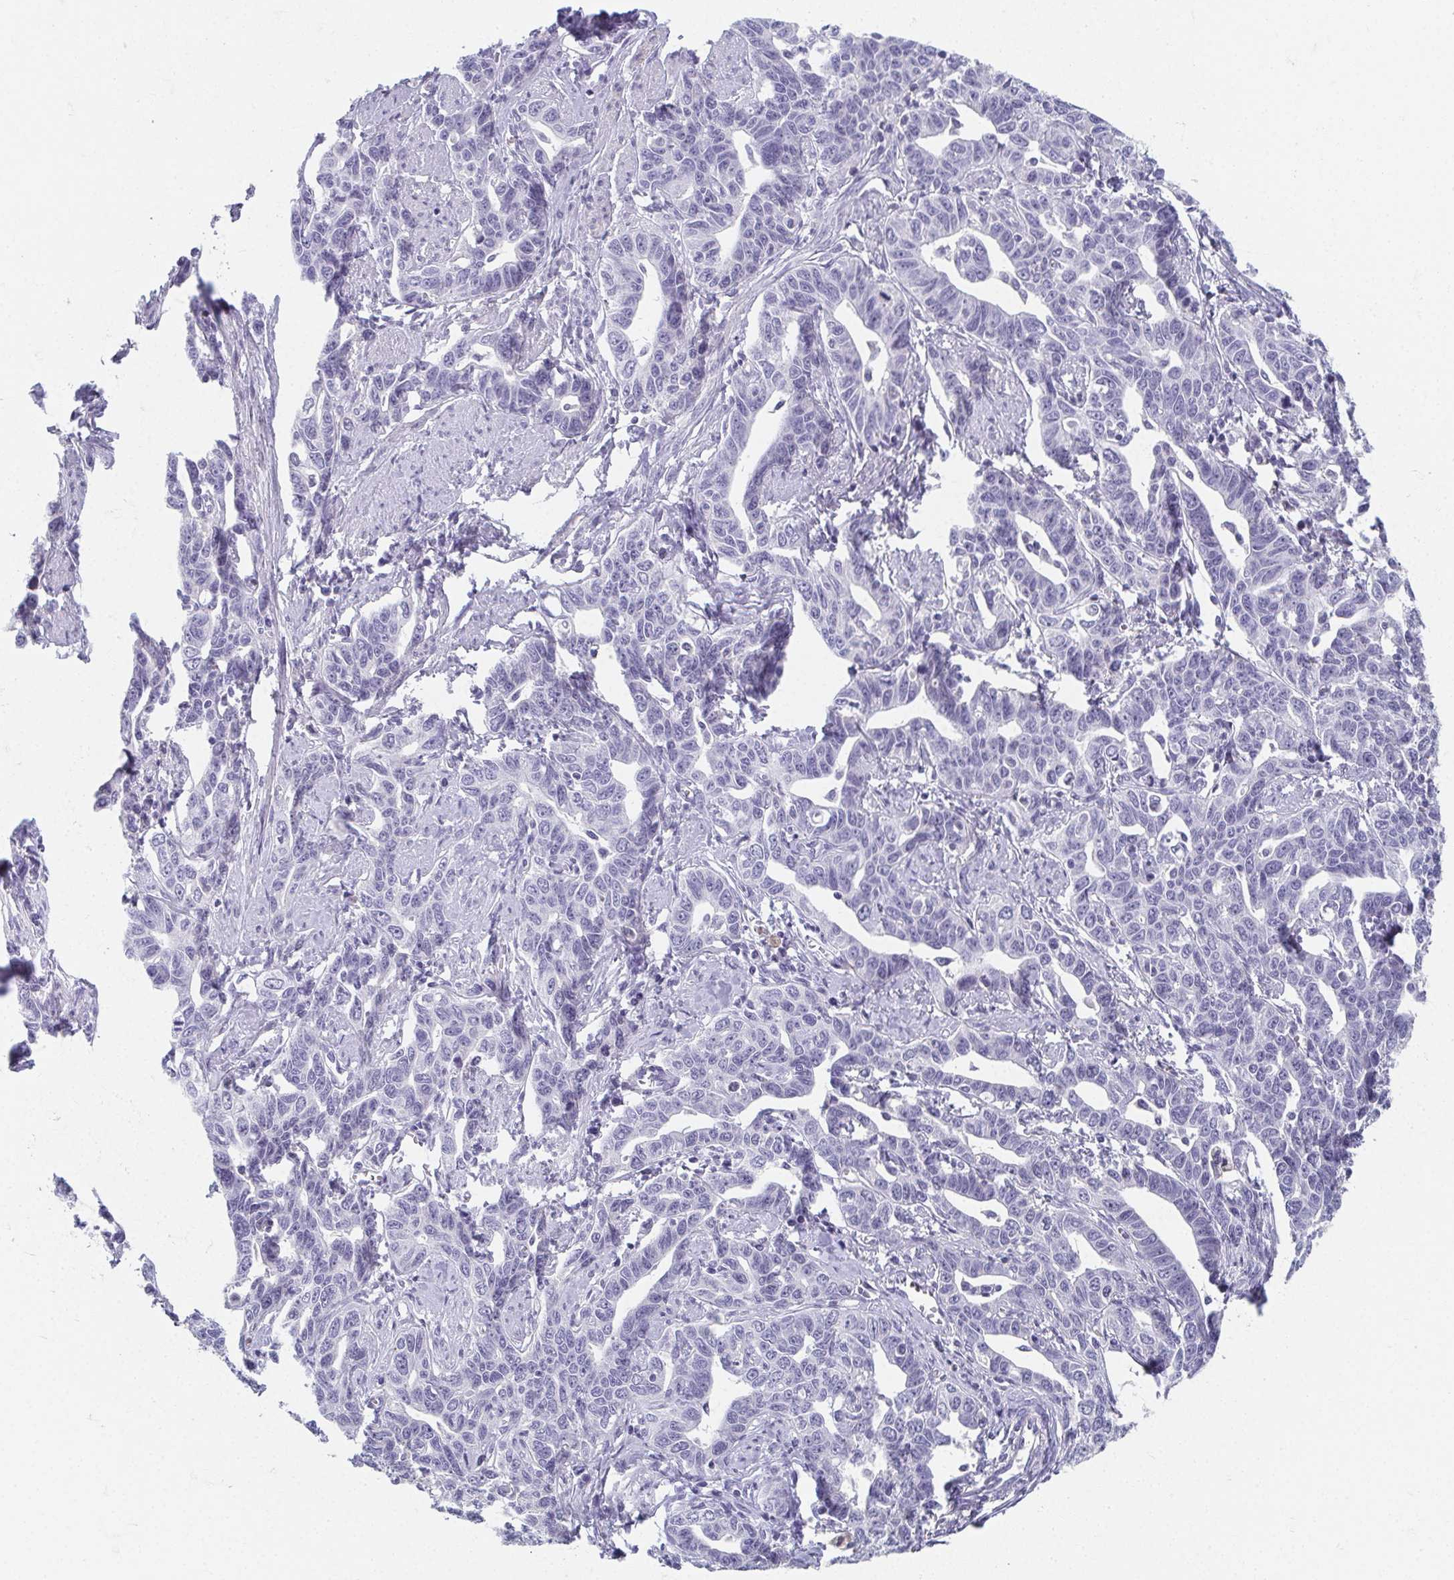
{"staining": {"intensity": "negative", "quantity": "none", "location": "none"}, "tissue": "ovarian cancer", "cell_type": "Tumor cells", "image_type": "cancer", "snomed": [{"axis": "morphology", "description": "Cystadenocarcinoma, serous, NOS"}, {"axis": "topography", "description": "Ovary"}], "caption": "Histopathology image shows no protein expression in tumor cells of serous cystadenocarcinoma (ovarian) tissue.", "gene": "CAMKV", "patient": {"sex": "female", "age": 69}}